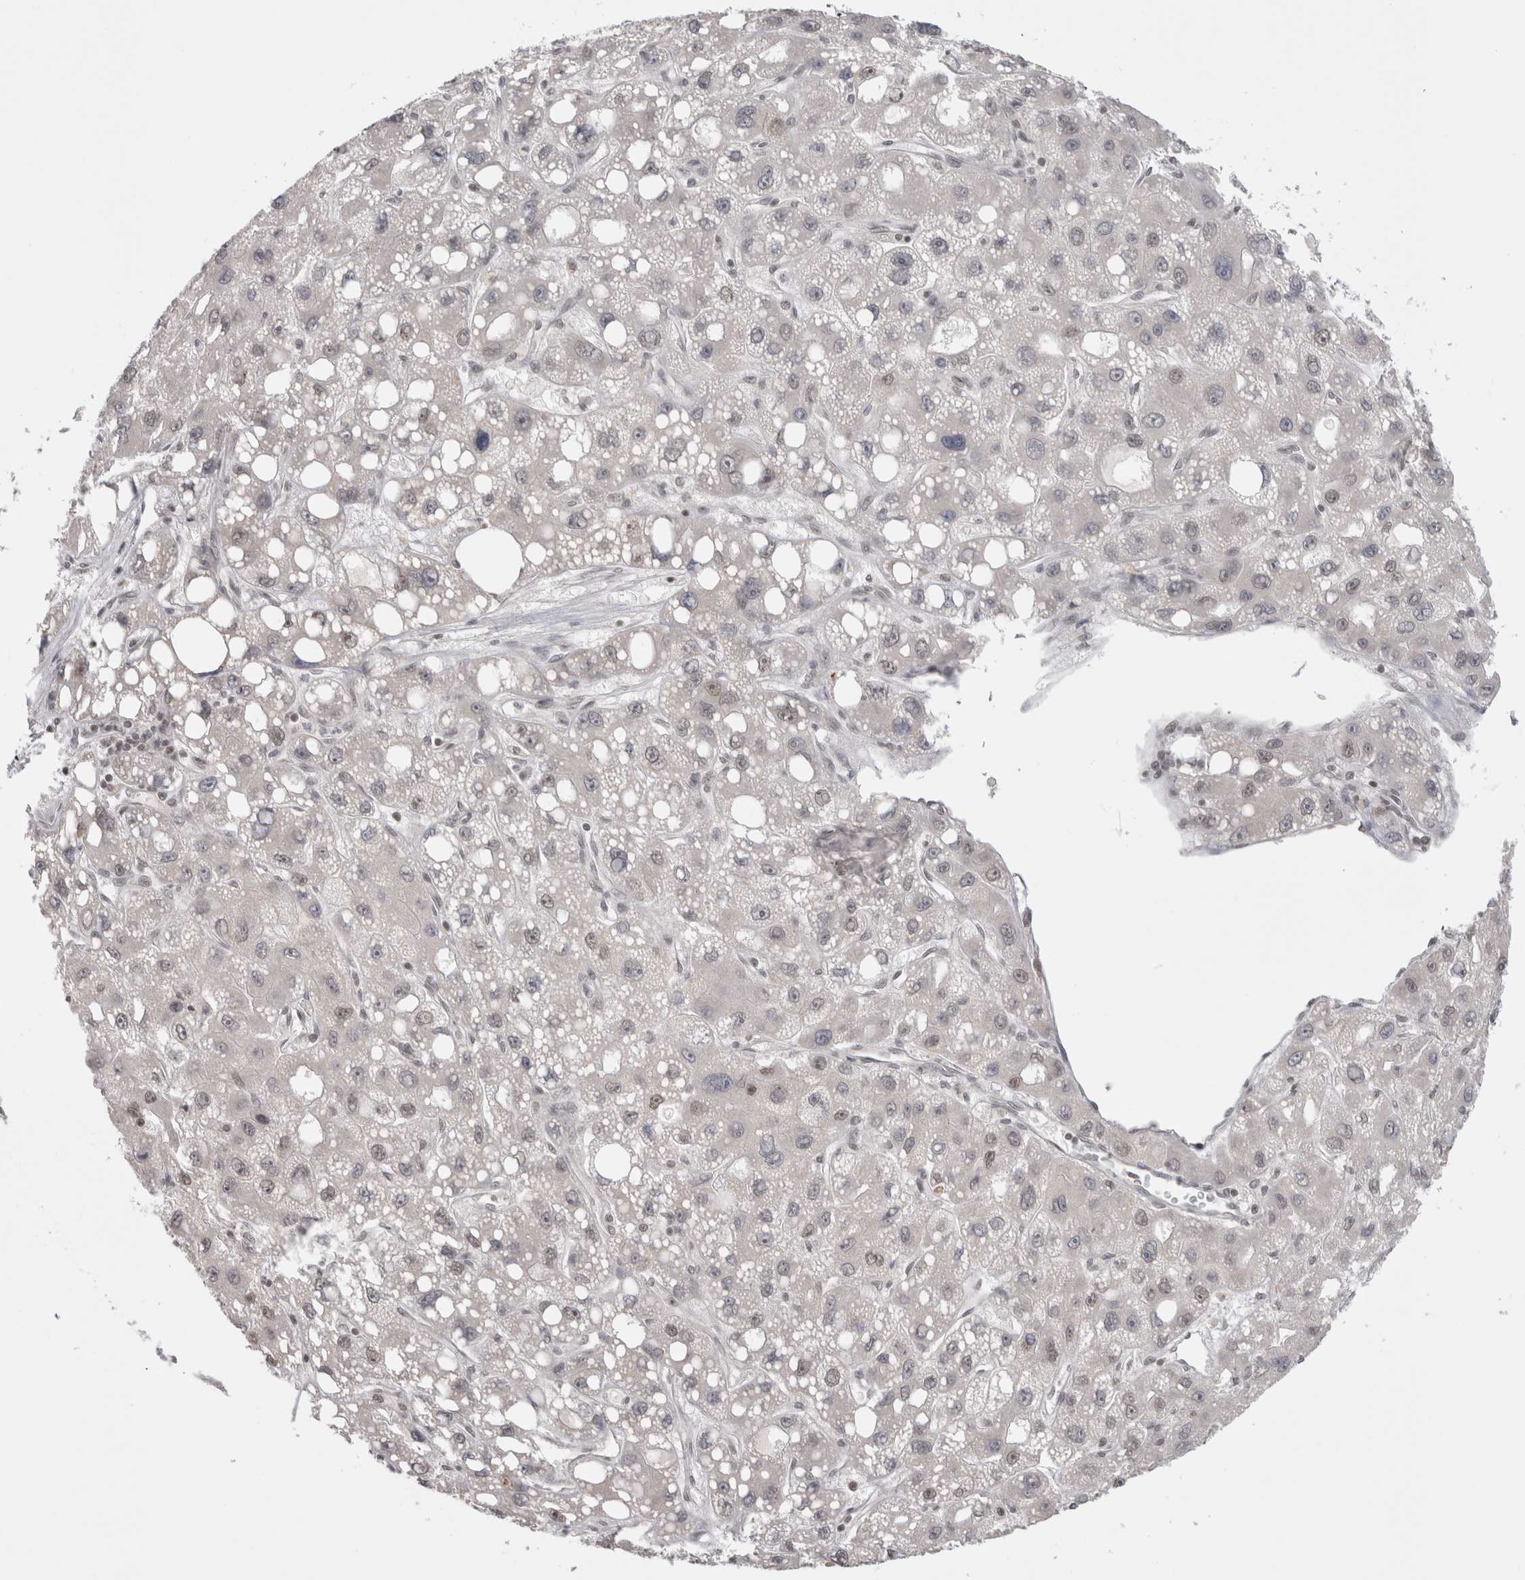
{"staining": {"intensity": "negative", "quantity": "none", "location": "none"}, "tissue": "liver cancer", "cell_type": "Tumor cells", "image_type": "cancer", "snomed": [{"axis": "morphology", "description": "Carcinoma, Hepatocellular, NOS"}, {"axis": "topography", "description": "Liver"}], "caption": "This micrograph is of liver cancer (hepatocellular carcinoma) stained with IHC to label a protein in brown with the nuclei are counter-stained blue. There is no positivity in tumor cells.", "gene": "DAXX", "patient": {"sex": "male", "age": 55}}